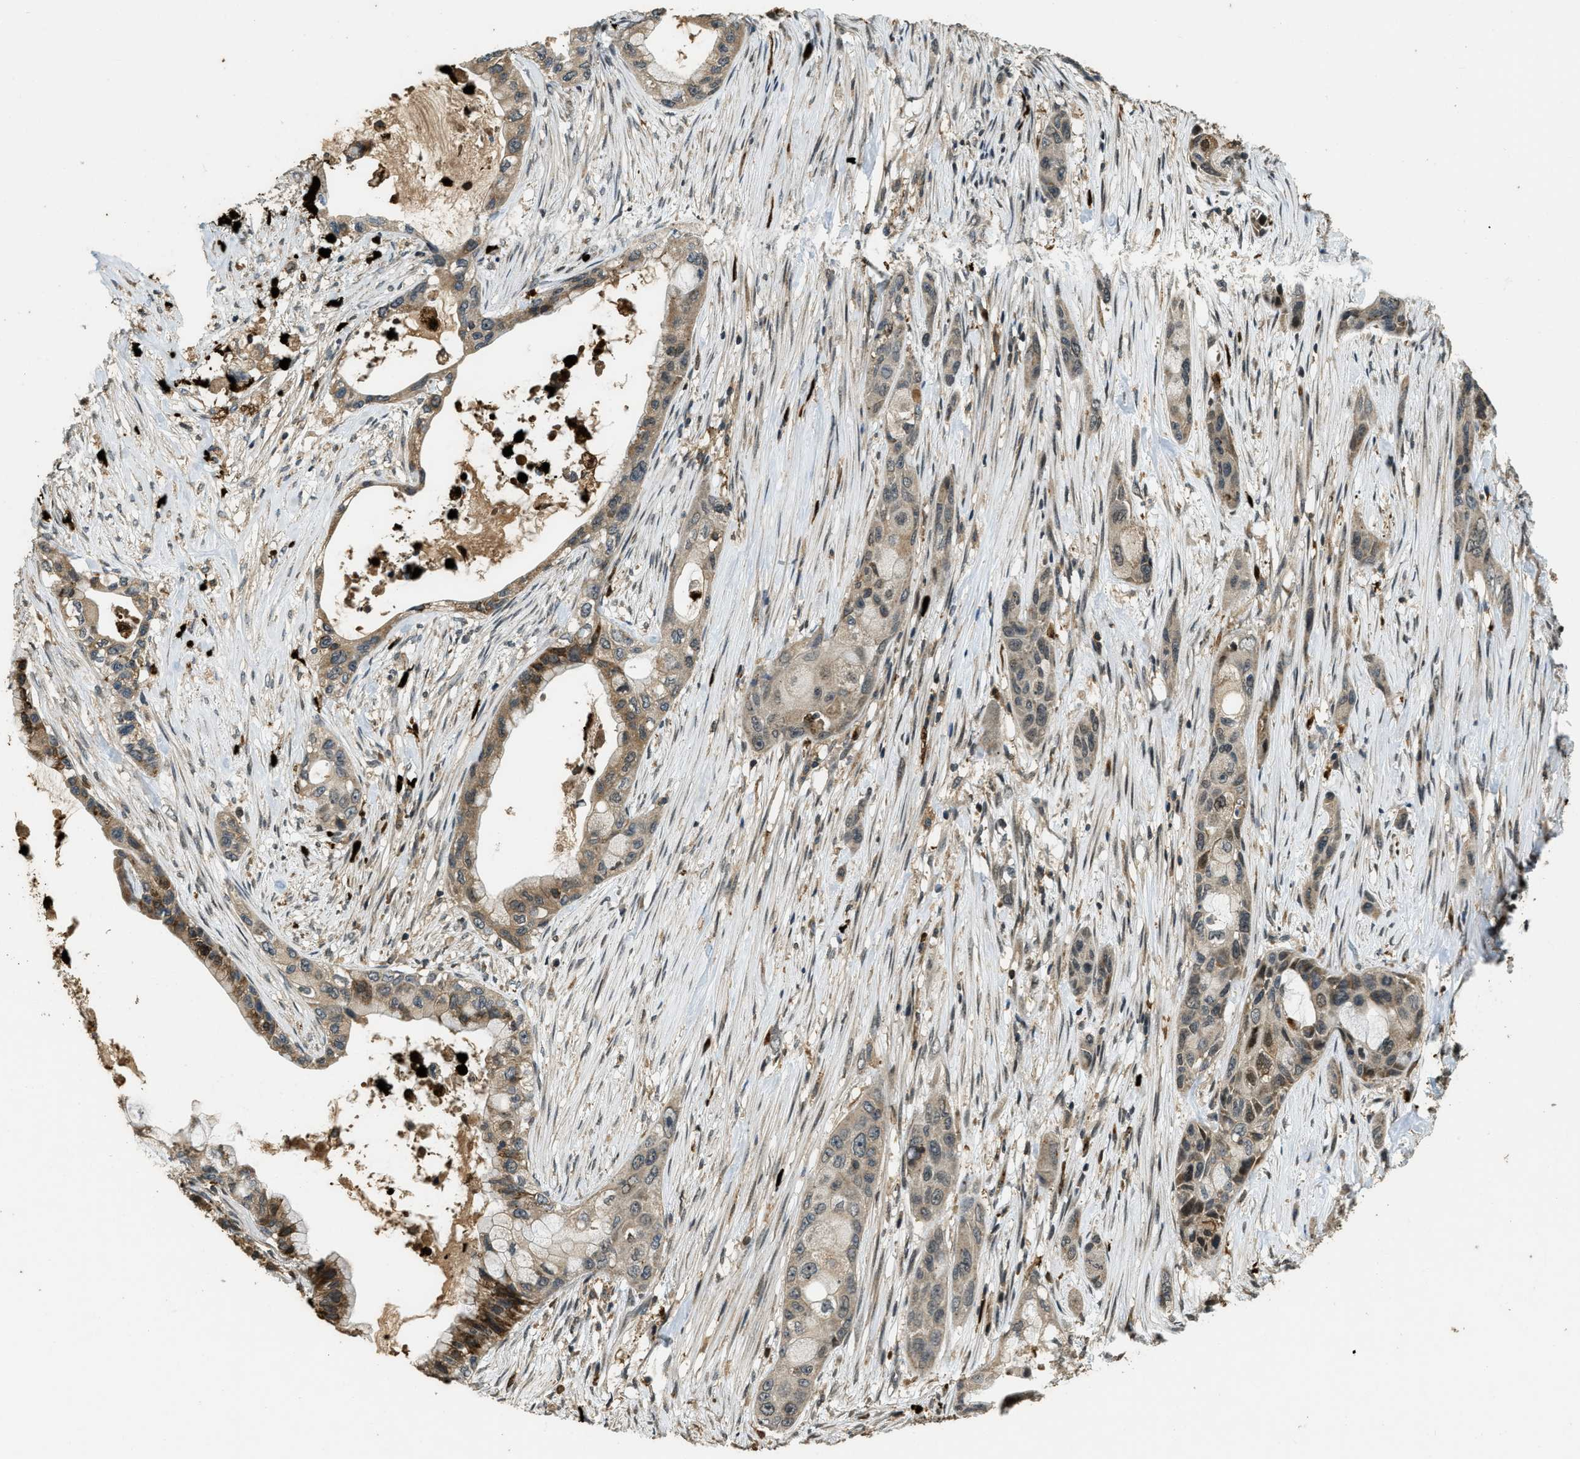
{"staining": {"intensity": "moderate", "quantity": "<25%", "location": "cytoplasmic/membranous"}, "tissue": "pancreatic cancer", "cell_type": "Tumor cells", "image_type": "cancer", "snomed": [{"axis": "morphology", "description": "Adenocarcinoma, NOS"}, {"axis": "topography", "description": "Pancreas"}], "caption": "Immunohistochemistry (DAB) staining of pancreatic cancer (adenocarcinoma) demonstrates moderate cytoplasmic/membranous protein staining in about <25% of tumor cells.", "gene": "RNF141", "patient": {"sex": "male", "age": 53}}